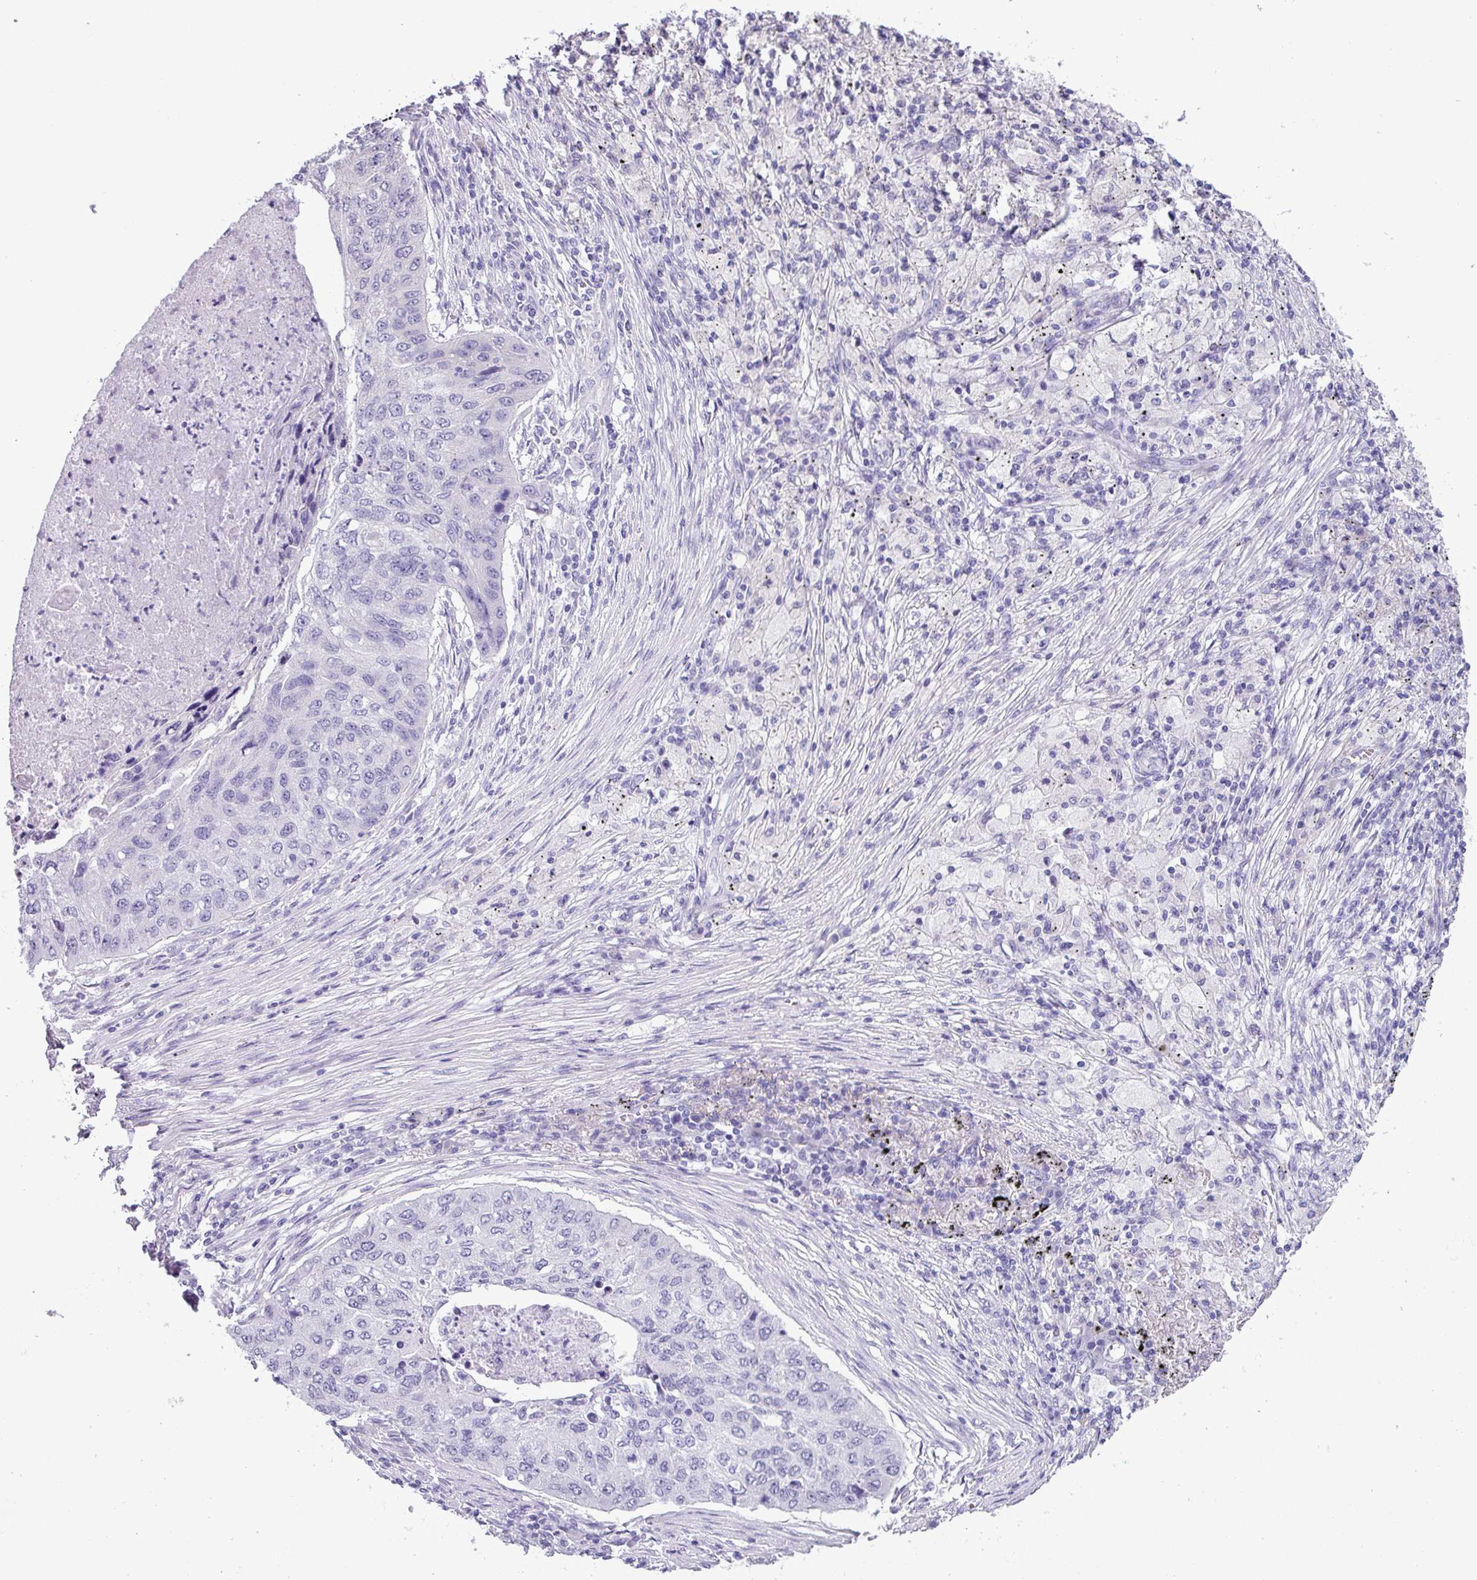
{"staining": {"intensity": "negative", "quantity": "none", "location": "none"}, "tissue": "lung cancer", "cell_type": "Tumor cells", "image_type": "cancer", "snomed": [{"axis": "morphology", "description": "Squamous cell carcinoma, NOS"}, {"axis": "topography", "description": "Lung"}], "caption": "Tumor cells show no significant protein staining in lung squamous cell carcinoma. The staining is performed using DAB (3,3'-diaminobenzidine) brown chromogen with nuclei counter-stained in using hematoxylin.", "gene": "C20orf27", "patient": {"sex": "female", "age": 63}}